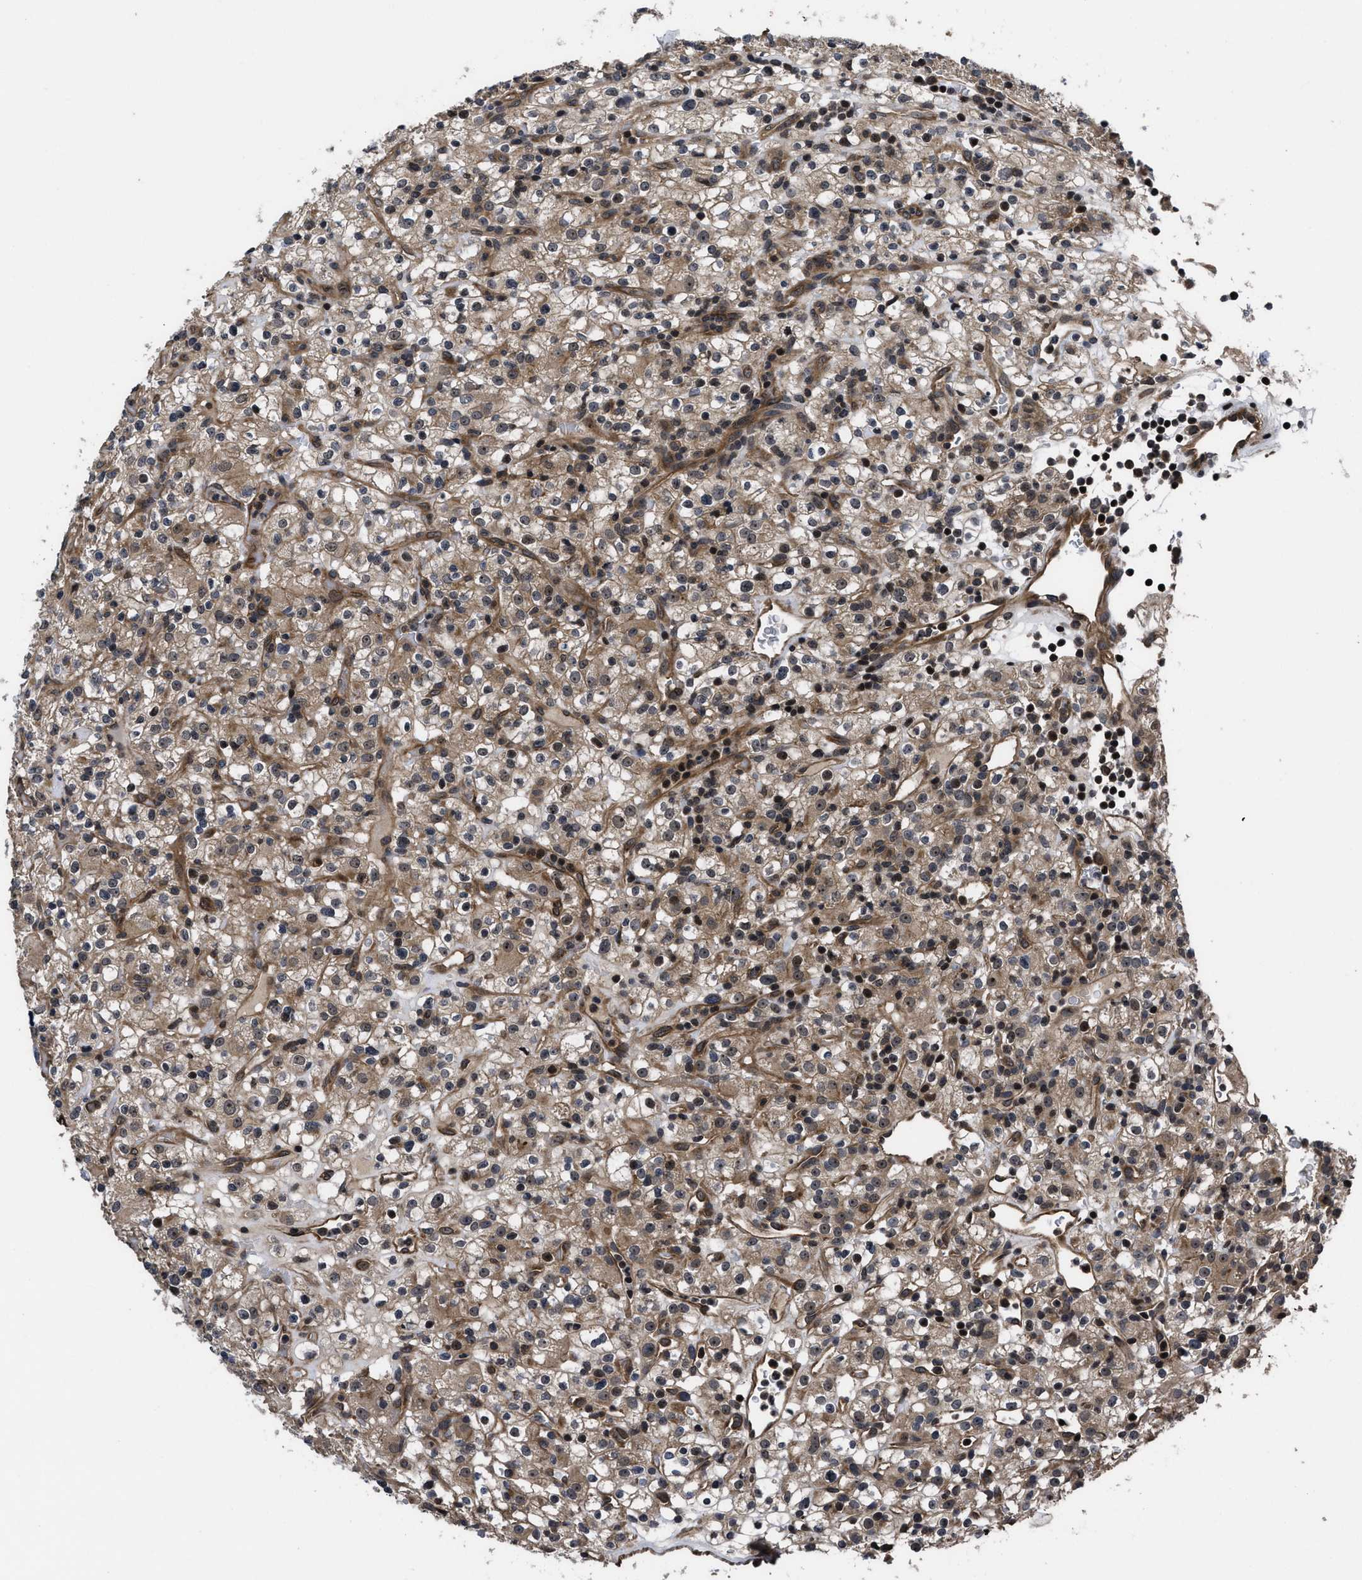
{"staining": {"intensity": "moderate", "quantity": ">75%", "location": "cytoplasmic/membranous,nuclear"}, "tissue": "renal cancer", "cell_type": "Tumor cells", "image_type": "cancer", "snomed": [{"axis": "morphology", "description": "Normal tissue, NOS"}, {"axis": "morphology", "description": "Adenocarcinoma, NOS"}, {"axis": "topography", "description": "Kidney"}], "caption": "Human renal cancer stained with a brown dye shows moderate cytoplasmic/membranous and nuclear positive staining in approximately >75% of tumor cells.", "gene": "DNAJC14", "patient": {"sex": "female", "age": 72}}